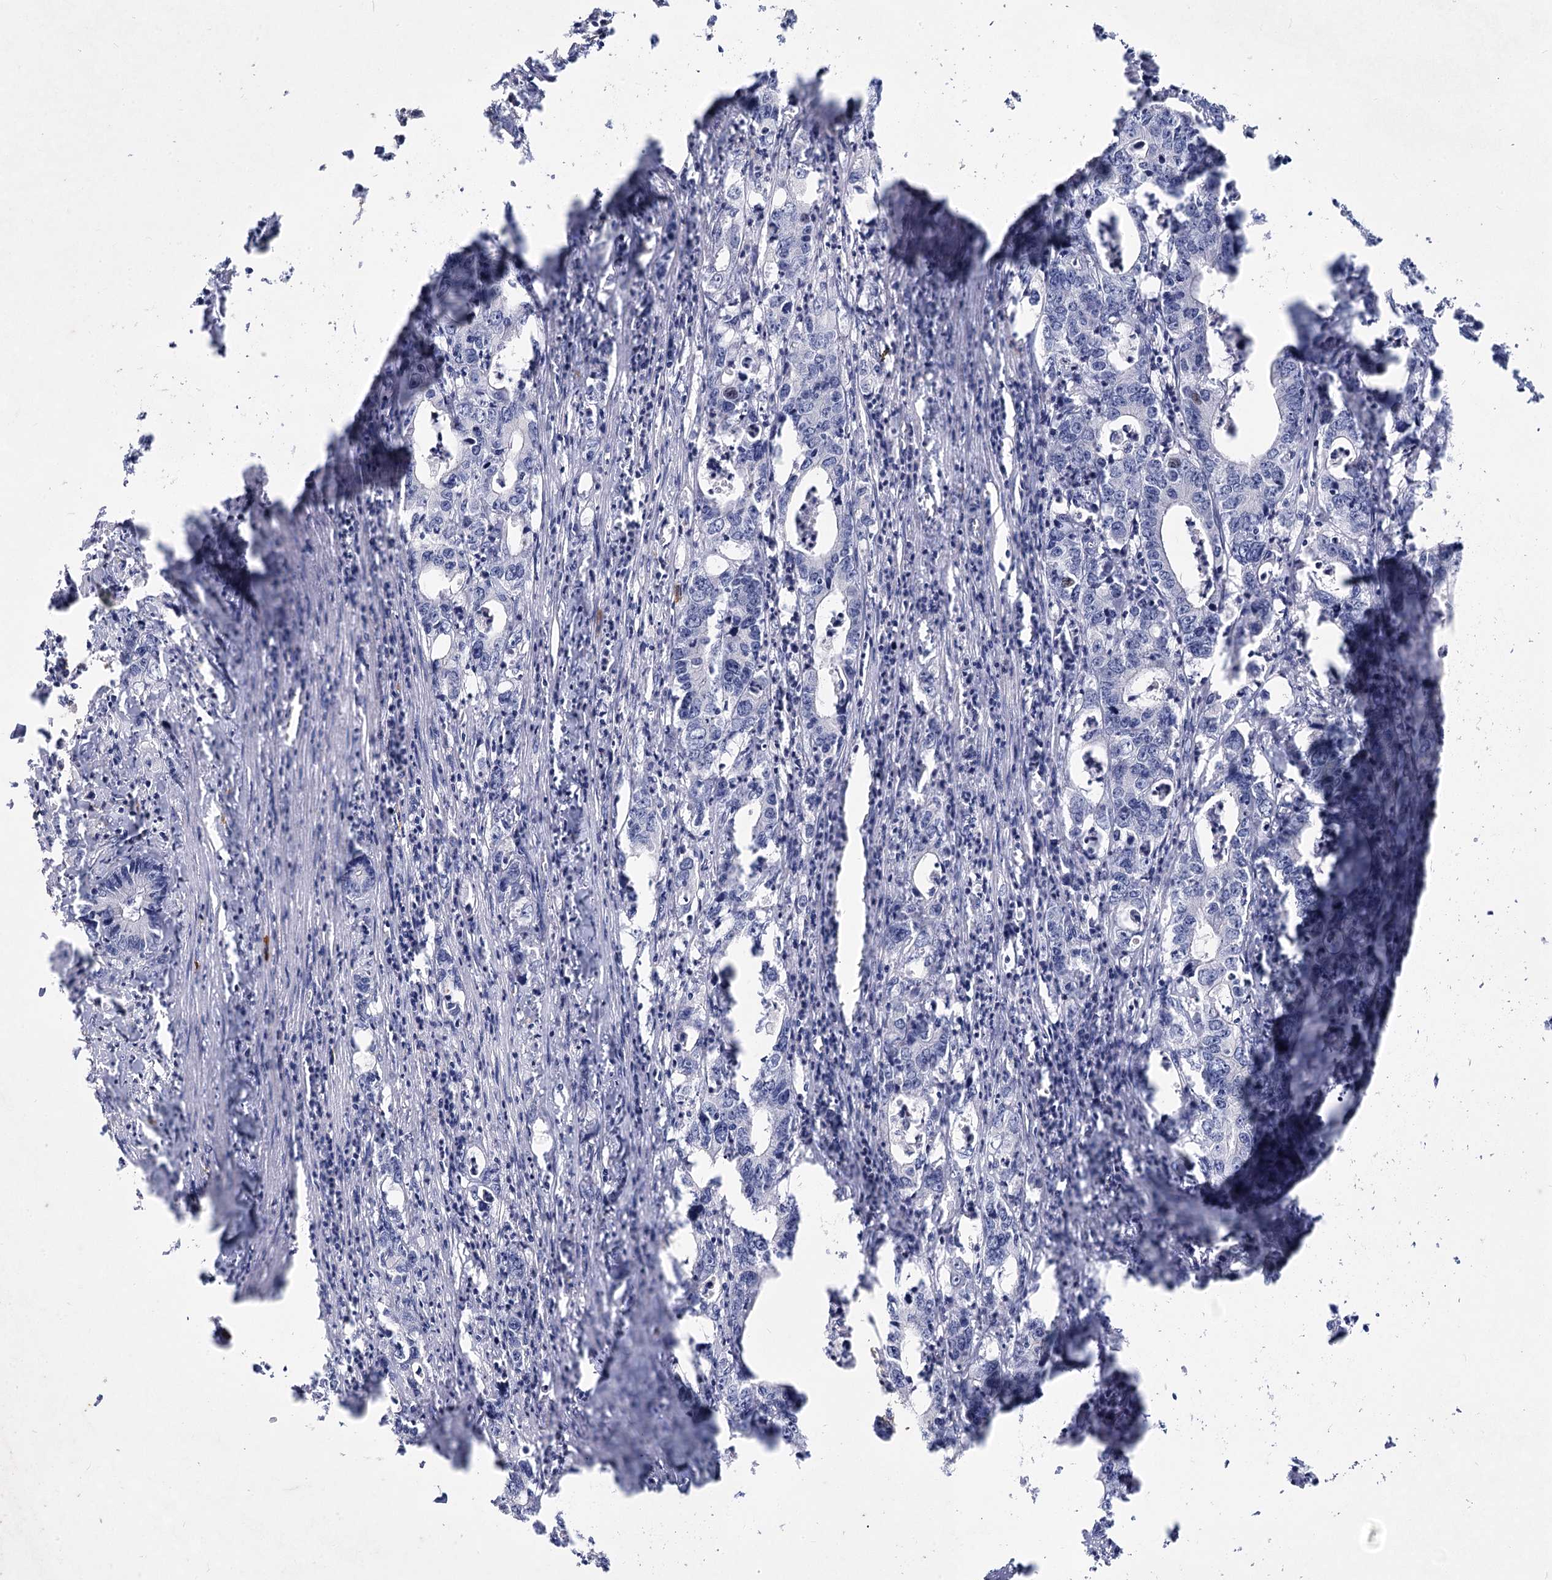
{"staining": {"intensity": "negative", "quantity": "none", "location": "none"}, "tissue": "colorectal cancer", "cell_type": "Tumor cells", "image_type": "cancer", "snomed": [{"axis": "morphology", "description": "Adenocarcinoma, NOS"}, {"axis": "topography", "description": "Colon"}], "caption": "Tumor cells show no significant expression in colorectal cancer.", "gene": "CCDC73", "patient": {"sex": "female", "age": 75}}